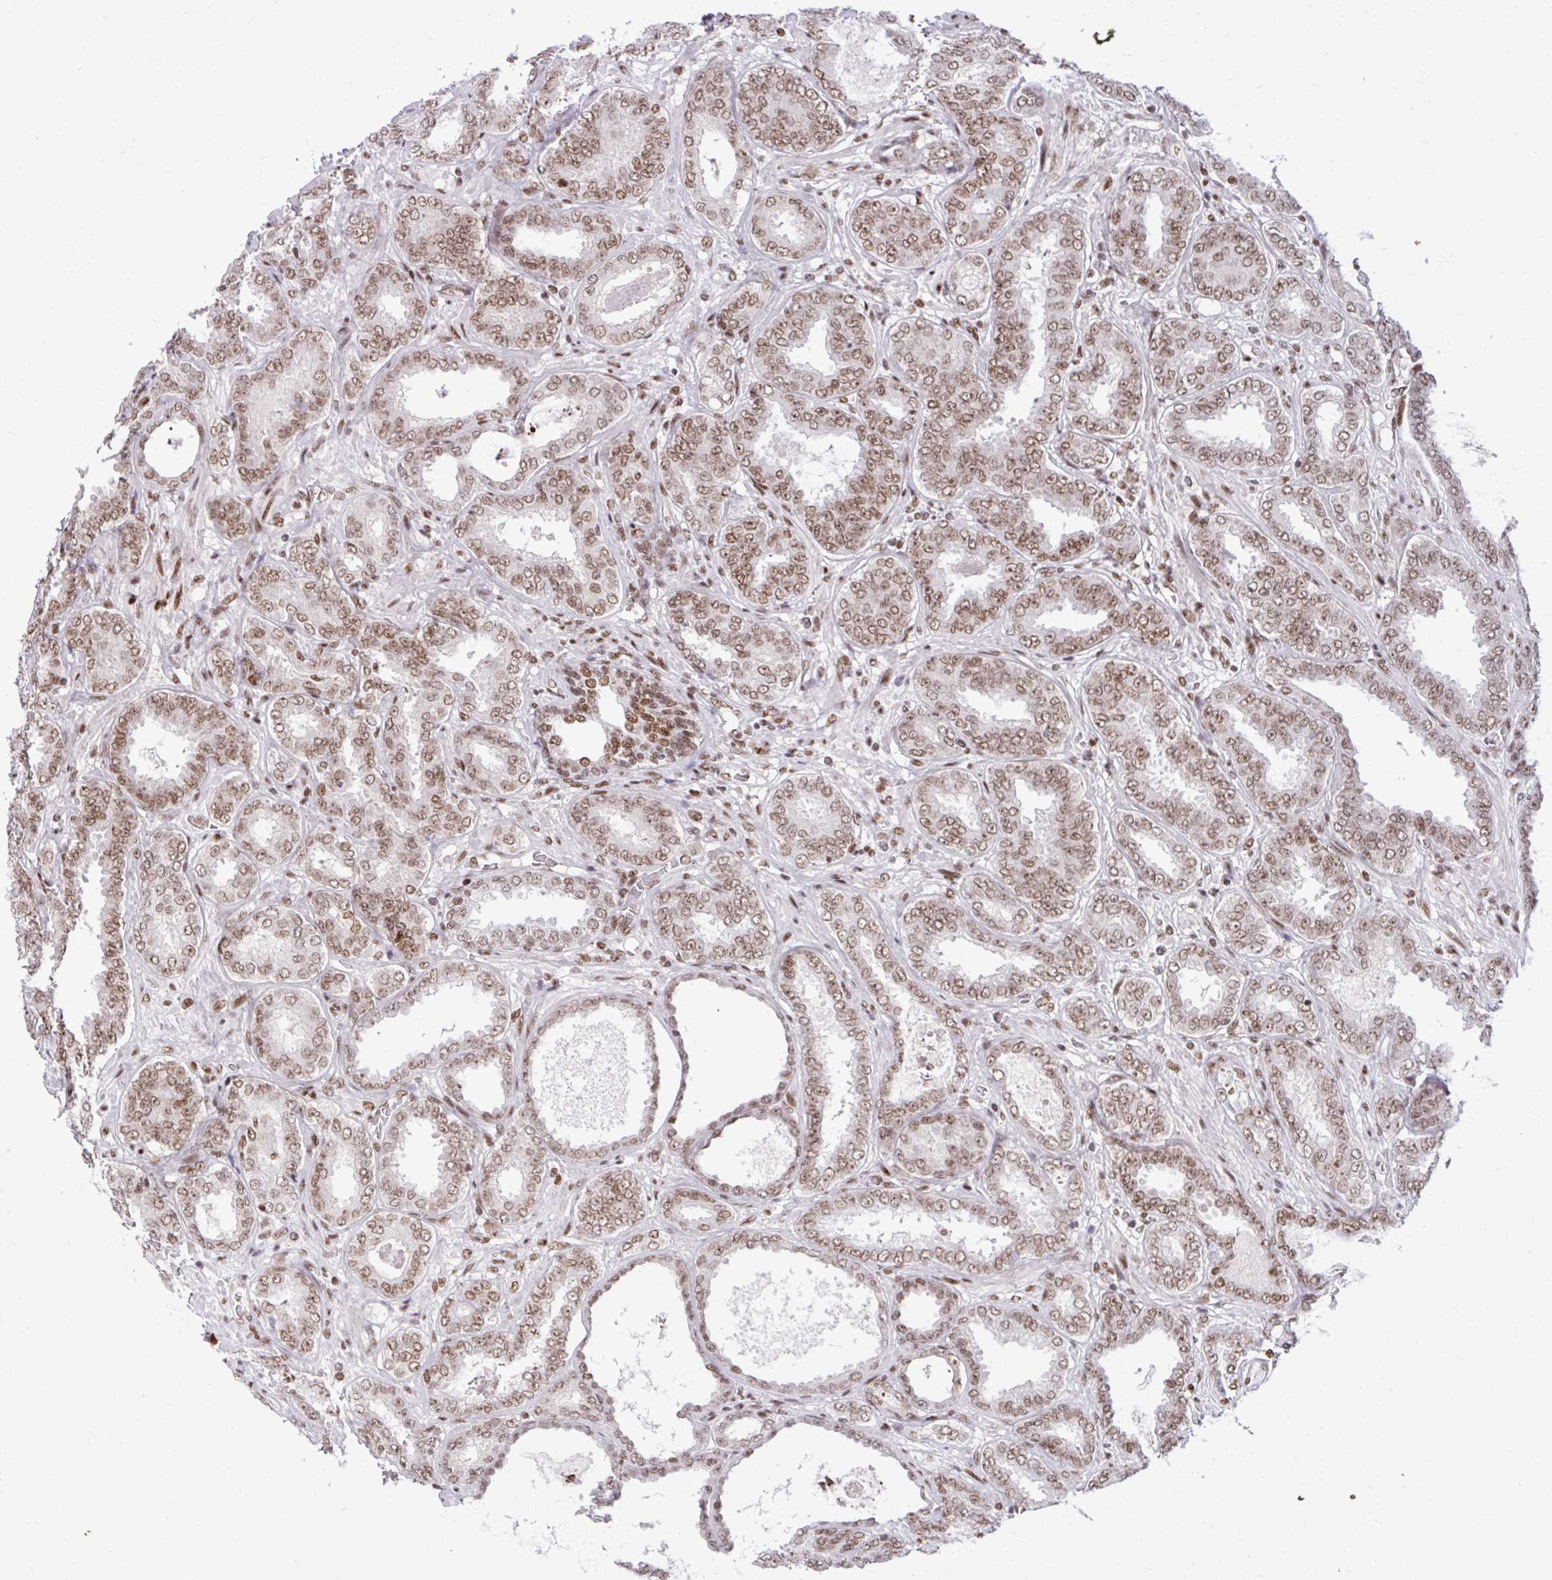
{"staining": {"intensity": "moderate", "quantity": ">75%", "location": "nuclear"}, "tissue": "prostate cancer", "cell_type": "Tumor cells", "image_type": "cancer", "snomed": [{"axis": "morphology", "description": "Adenocarcinoma, High grade"}, {"axis": "topography", "description": "Prostate"}], "caption": "Immunohistochemical staining of prostate cancer demonstrates medium levels of moderate nuclear protein staining in about >75% of tumor cells.", "gene": "CDYL", "patient": {"sex": "male", "age": 72}}